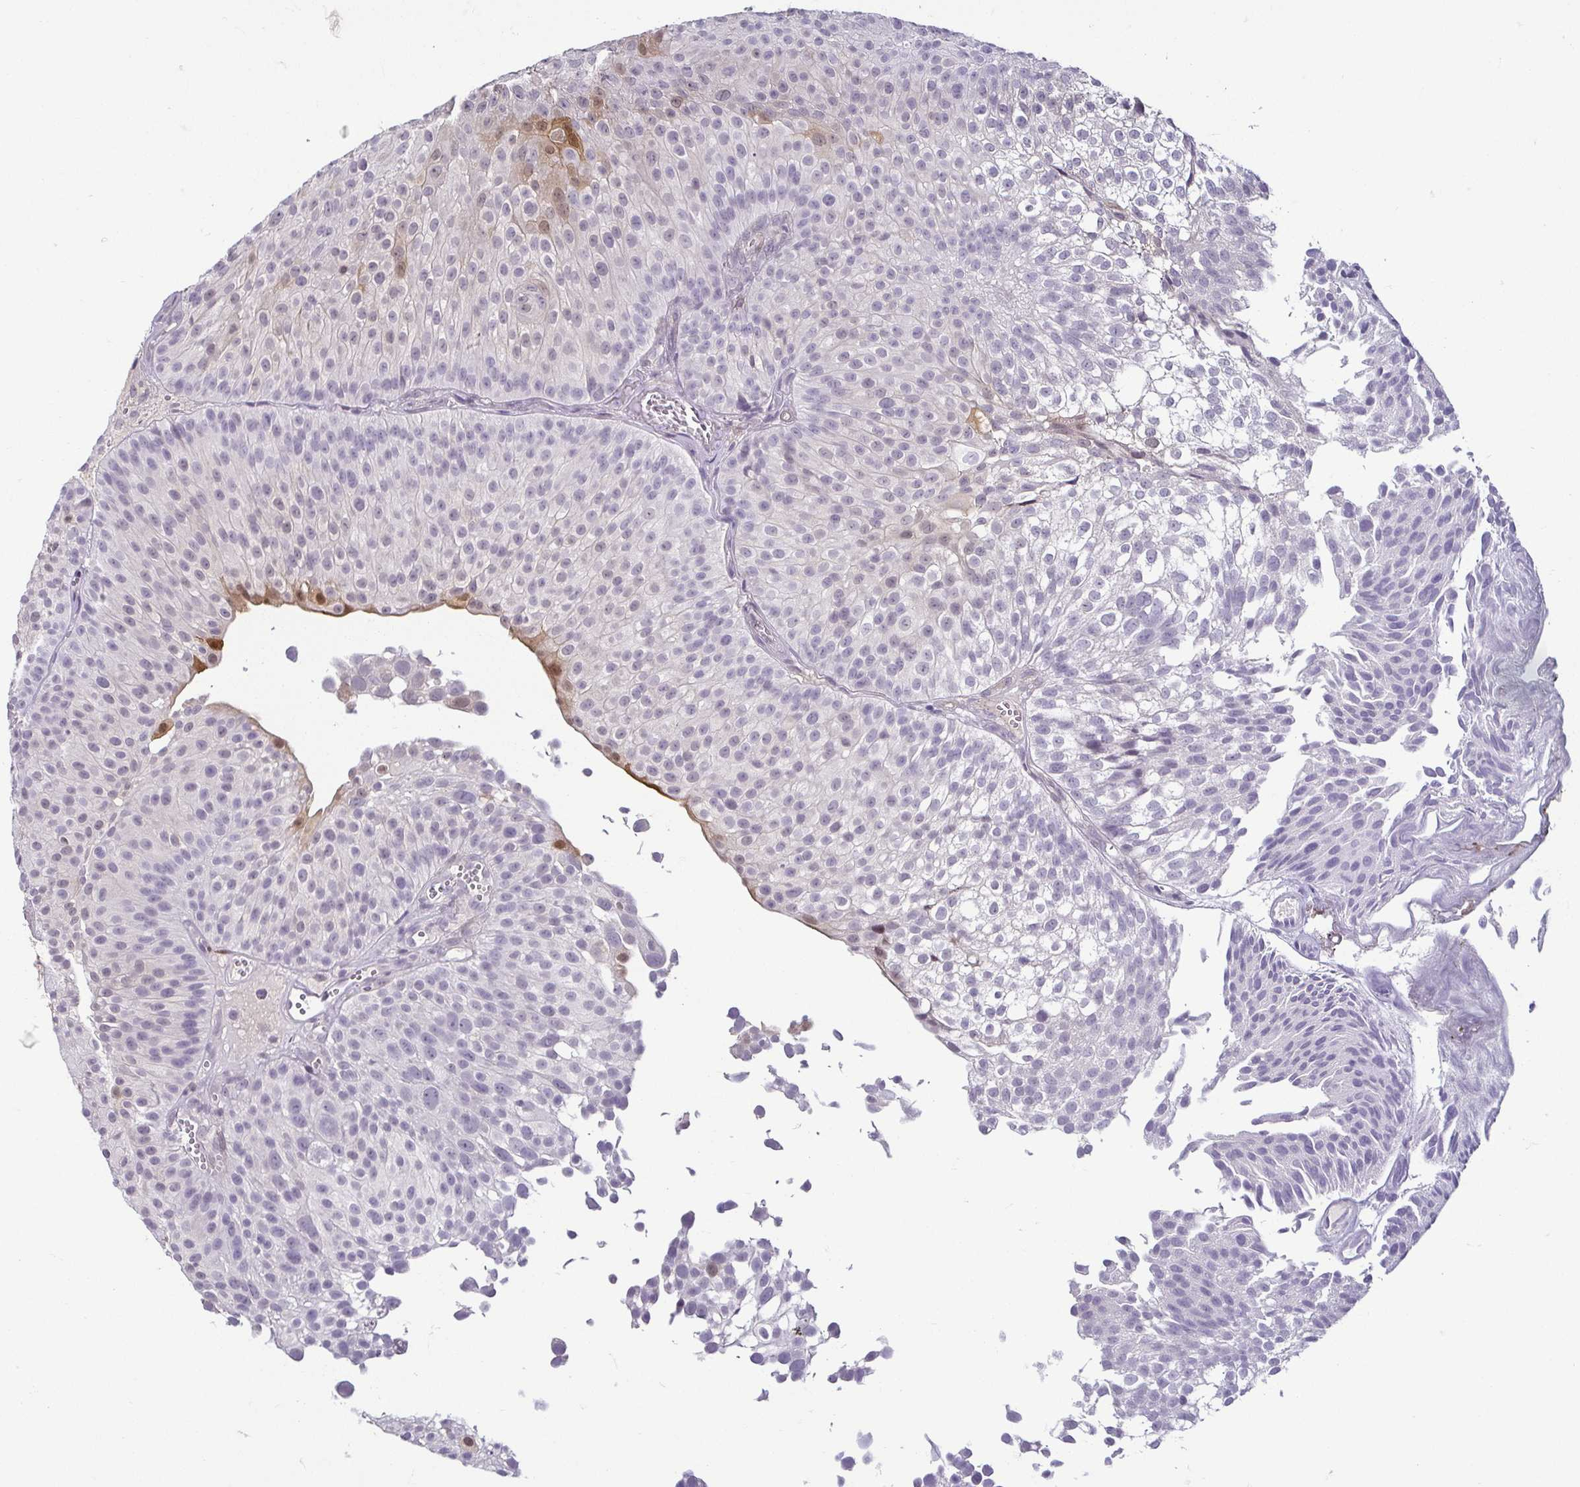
{"staining": {"intensity": "moderate", "quantity": "<25%", "location": "cytoplasmic/membranous,nuclear"}, "tissue": "urothelial cancer", "cell_type": "Tumor cells", "image_type": "cancer", "snomed": [{"axis": "morphology", "description": "Urothelial carcinoma, Low grade"}, {"axis": "topography", "description": "Urinary bladder"}], "caption": "Urothelial cancer stained for a protein exhibits moderate cytoplasmic/membranous and nuclear positivity in tumor cells.", "gene": "HOPX", "patient": {"sex": "male", "age": 70}}